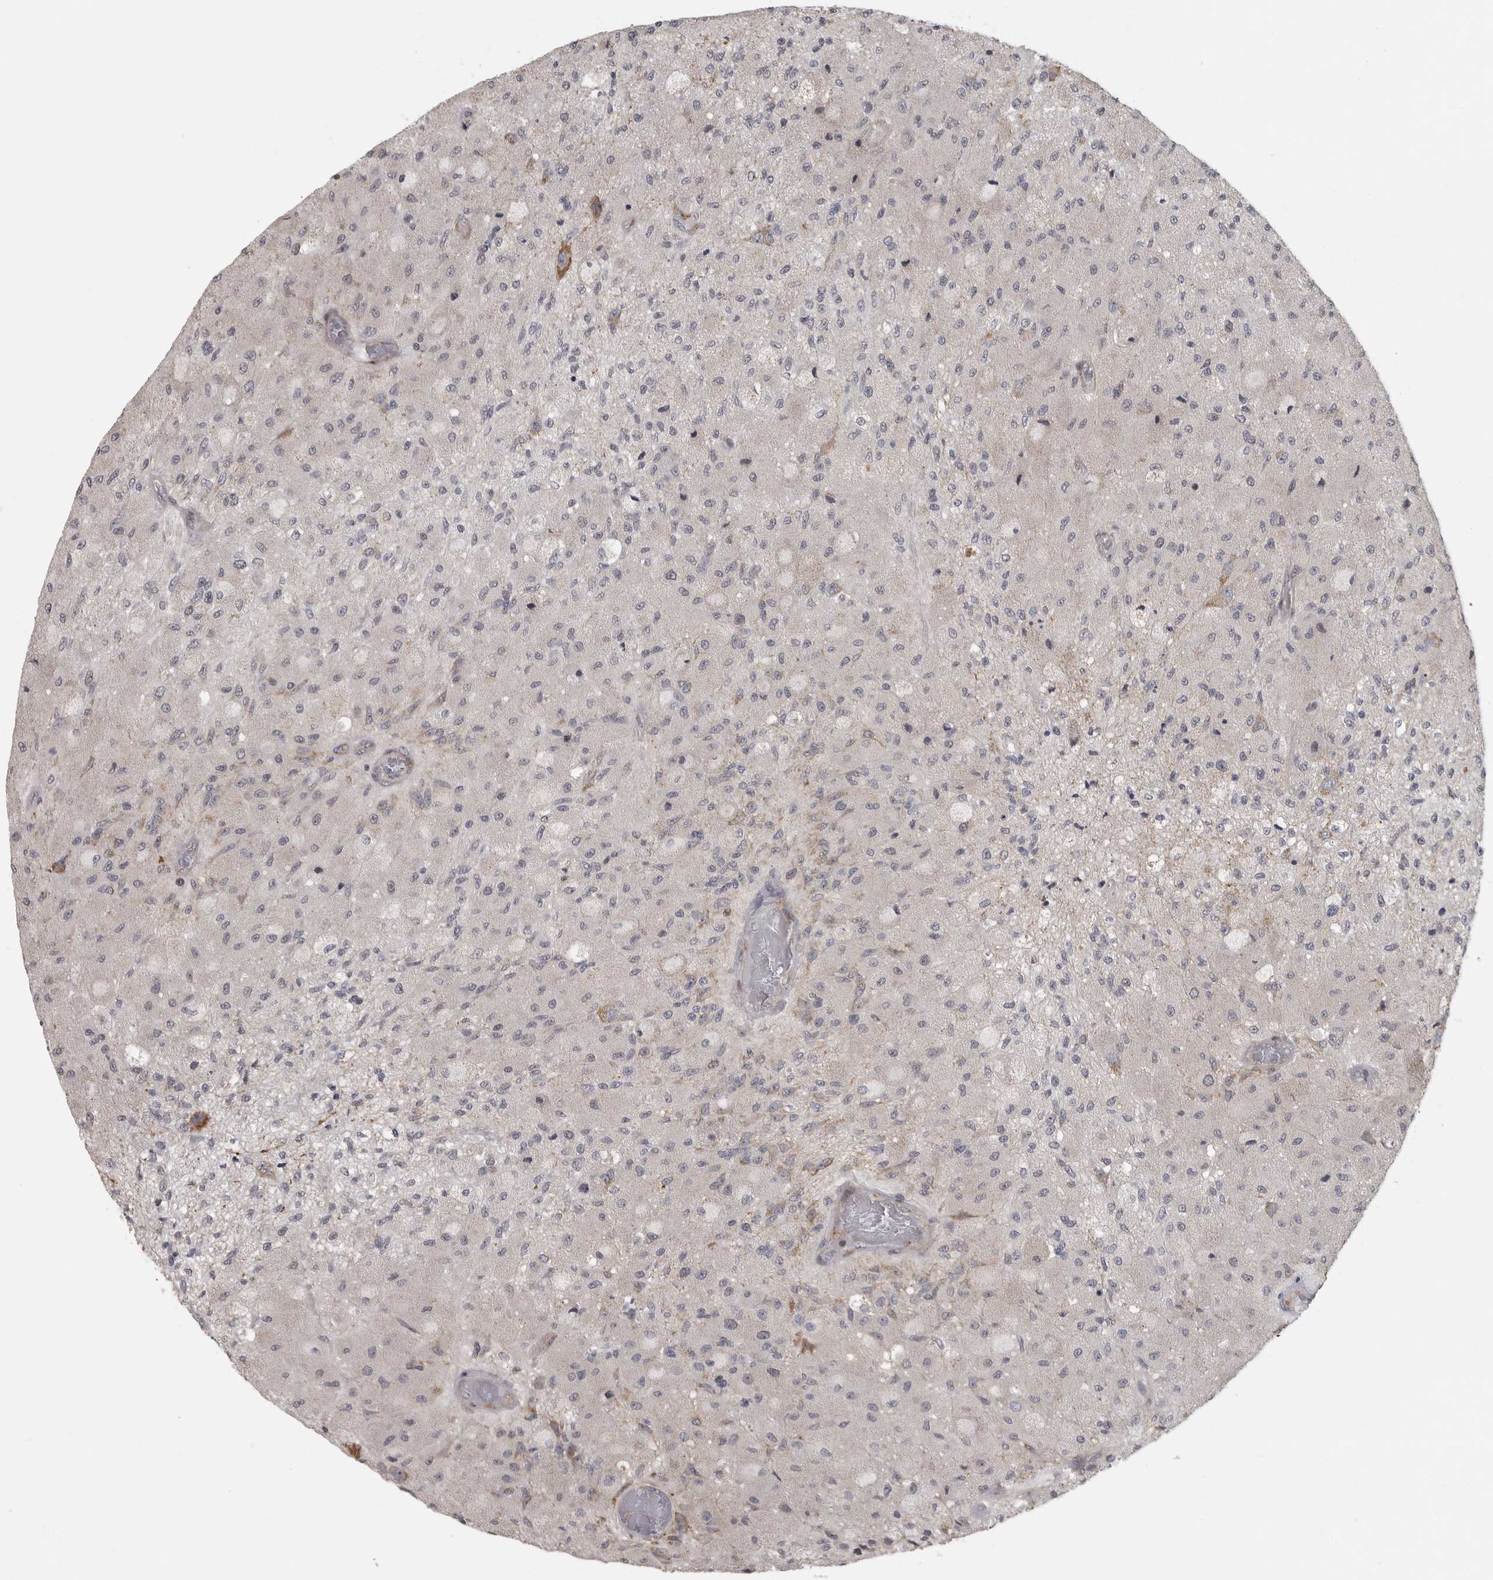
{"staining": {"intensity": "negative", "quantity": "none", "location": "none"}, "tissue": "glioma", "cell_type": "Tumor cells", "image_type": "cancer", "snomed": [{"axis": "morphology", "description": "Normal tissue, NOS"}, {"axis": "morphology", "description": "Glioma, malignant, High grade"}, {"axis": "topography", "description": "Cerebral cortex"}], "caption": "An image of human malignant high-grade glioma is negative for staining in tumor cells.", "gene": "POLE2", "patient": {"sex": "male", "age": 77}}